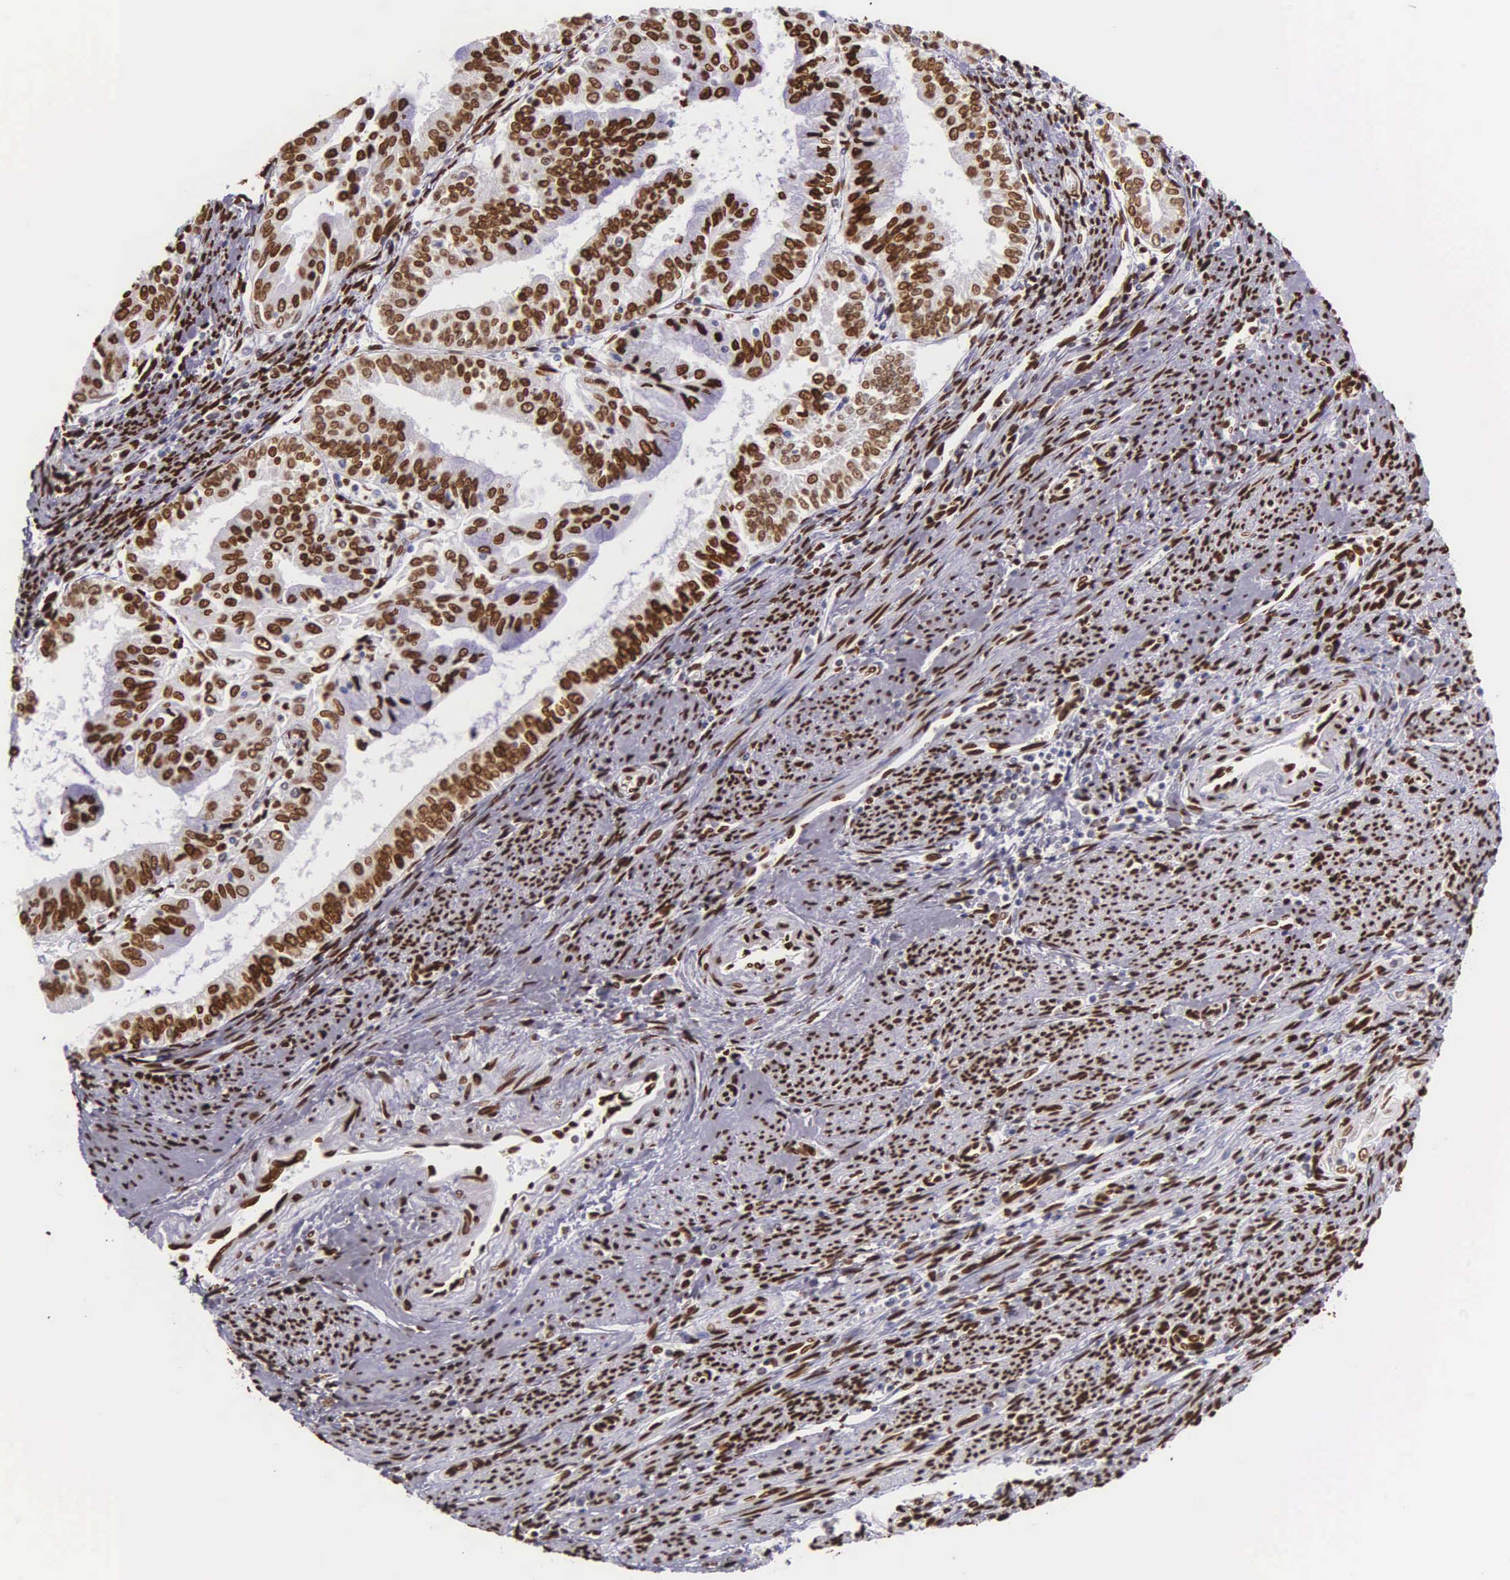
{"staining": {"intensity": "strong", "quantity": ">75%", "location": "nuclear"}, "tissue": "endometrial cancer", "cell_type": "Tumor cells", "image_type": "cancer", "snomed": [{"axis": "morphology", "description": "Adenocarcinoma, NOS"}, {"axis": "topography", "description": "Endometrium"}], "caption": "Adenocarcinoma (endometrial) was stained to show a protein in brown. There is high levels of strong nuclear positivity in approximately >75% of tumor cells. (Brightfield microscopy of DAB IHC at high magnification).", "gene": "H1-0", "patient": {"sex": "female", "age": 75}}